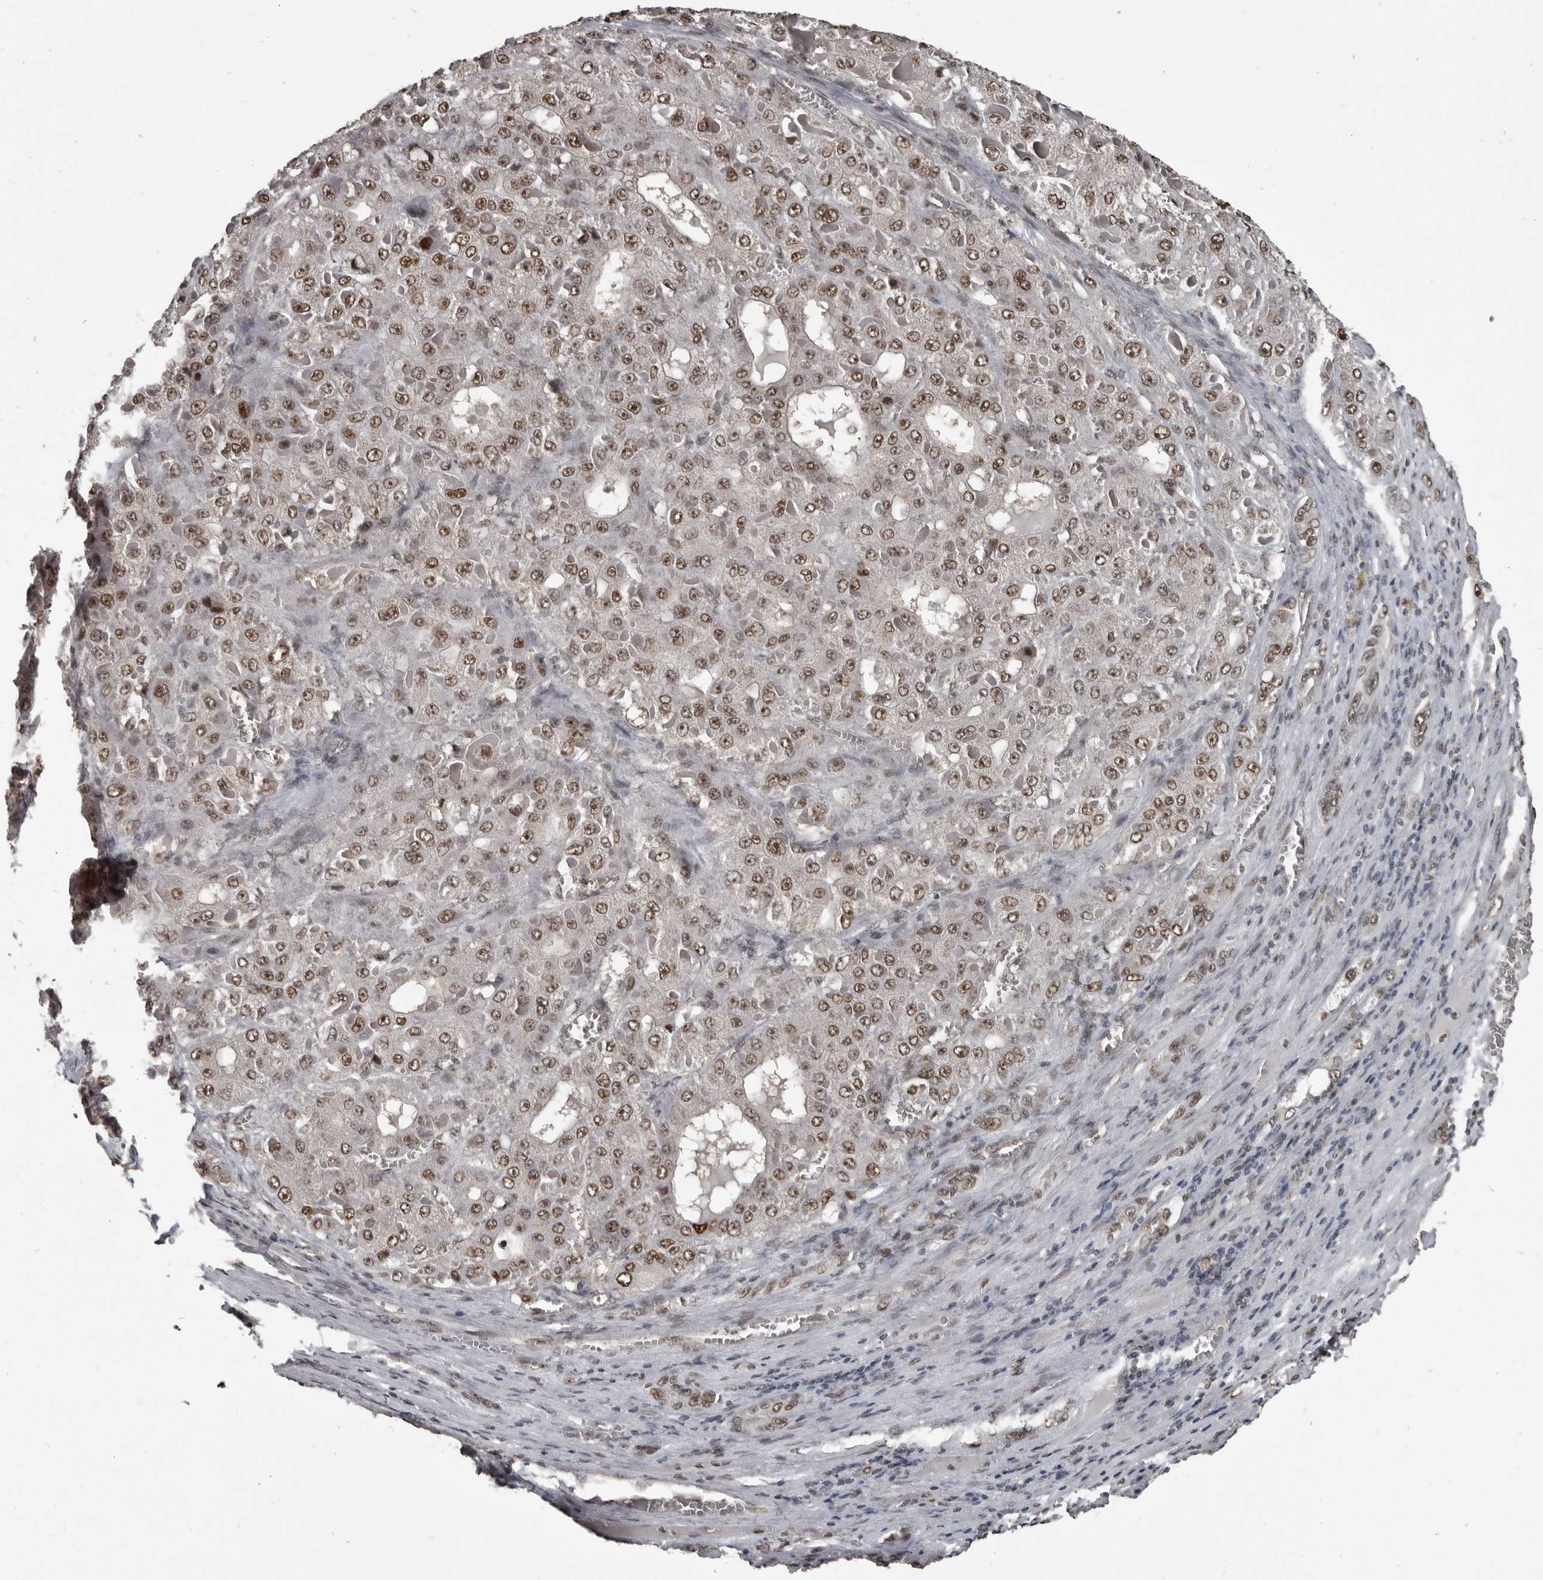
{"staining": {"intensity": "moderate", "quantity": ">75%", "location": "nuclear"}, "tissue": "liver cancer", "cell_type": "Tumor cells", "image_type": "cancer", "snomed": [{"axis": "morphology", "description": "Carcinoma, Hepatocellular, NOS"}, {"axis": "topography", "description": "Liver"}], "caption": "Hepatocellular carcinoma (liver) tissue shows moderate nuclear staining in approximately >75% of tumor cells The staining was performed using DAB, with brown indicating positive protein expression. Nuclei are stained blue with hematoxylin.", "gene": "CHD1L", "patient": {"sex": "female", "age": 73}}